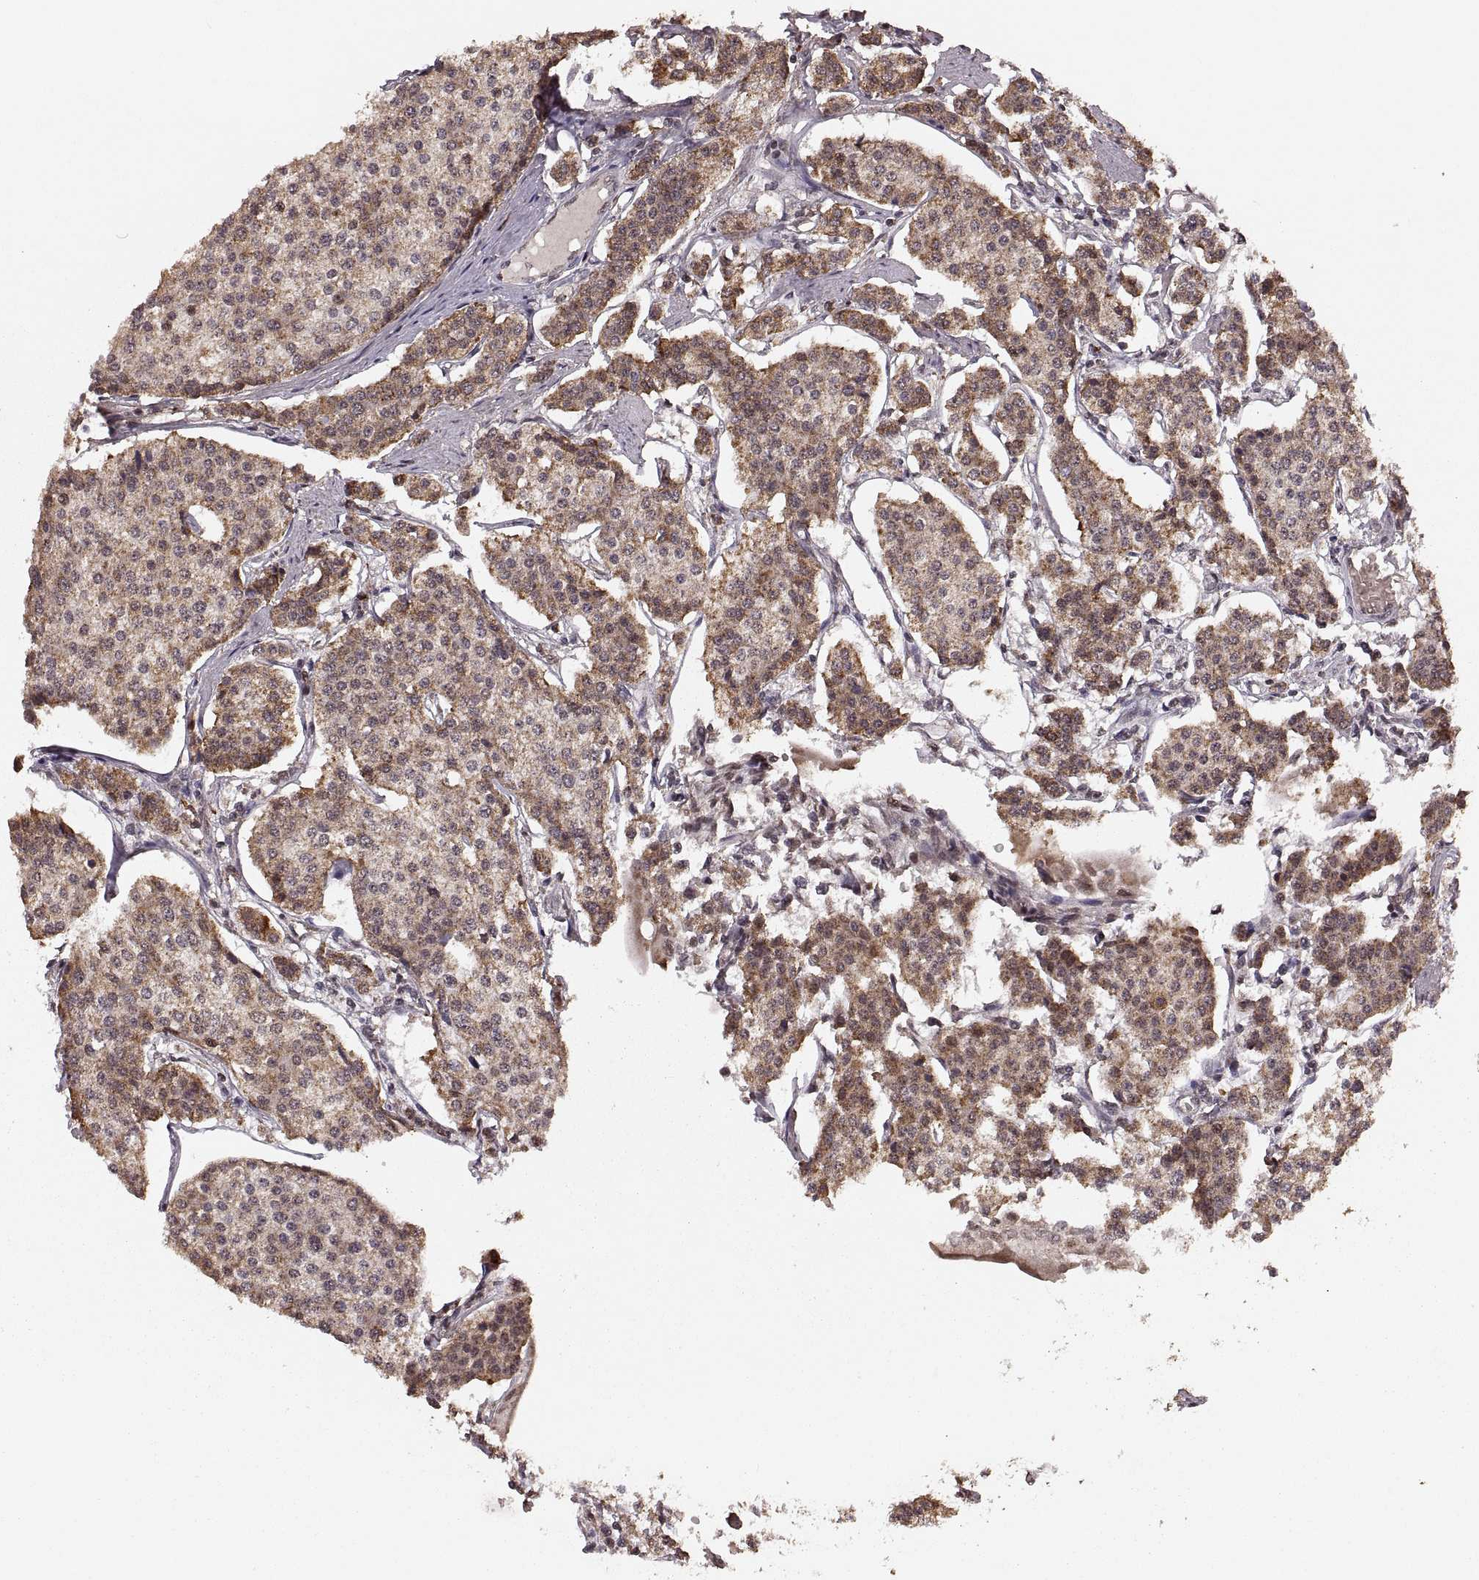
{"staining": {"intensity": "moderate", "quantity": ">75%", "location": "cytoplasmic/membranous"}, "tissue": "carcinoid", "cell_type": "Tumor cells", "image_type": "cancer", "snomed": [{"axis": "morphology", "description": "Carcinoid, malignant, NOS"}, {"axis": "topography", "description": "Small intestine"}], "caption": "Immunohistochemistry (IHC) micrograph of neoplastic tissue: human carcinoid stained using immunohistochemistry reveals medium levels of moderate protein expression localized specifically in the cytoplasmic/membranous of tumor cells, appearing as a cytoplasmic/membranous brown color.", "gene": "RFT1", "patient": {"sex": "female", "age": 65}}